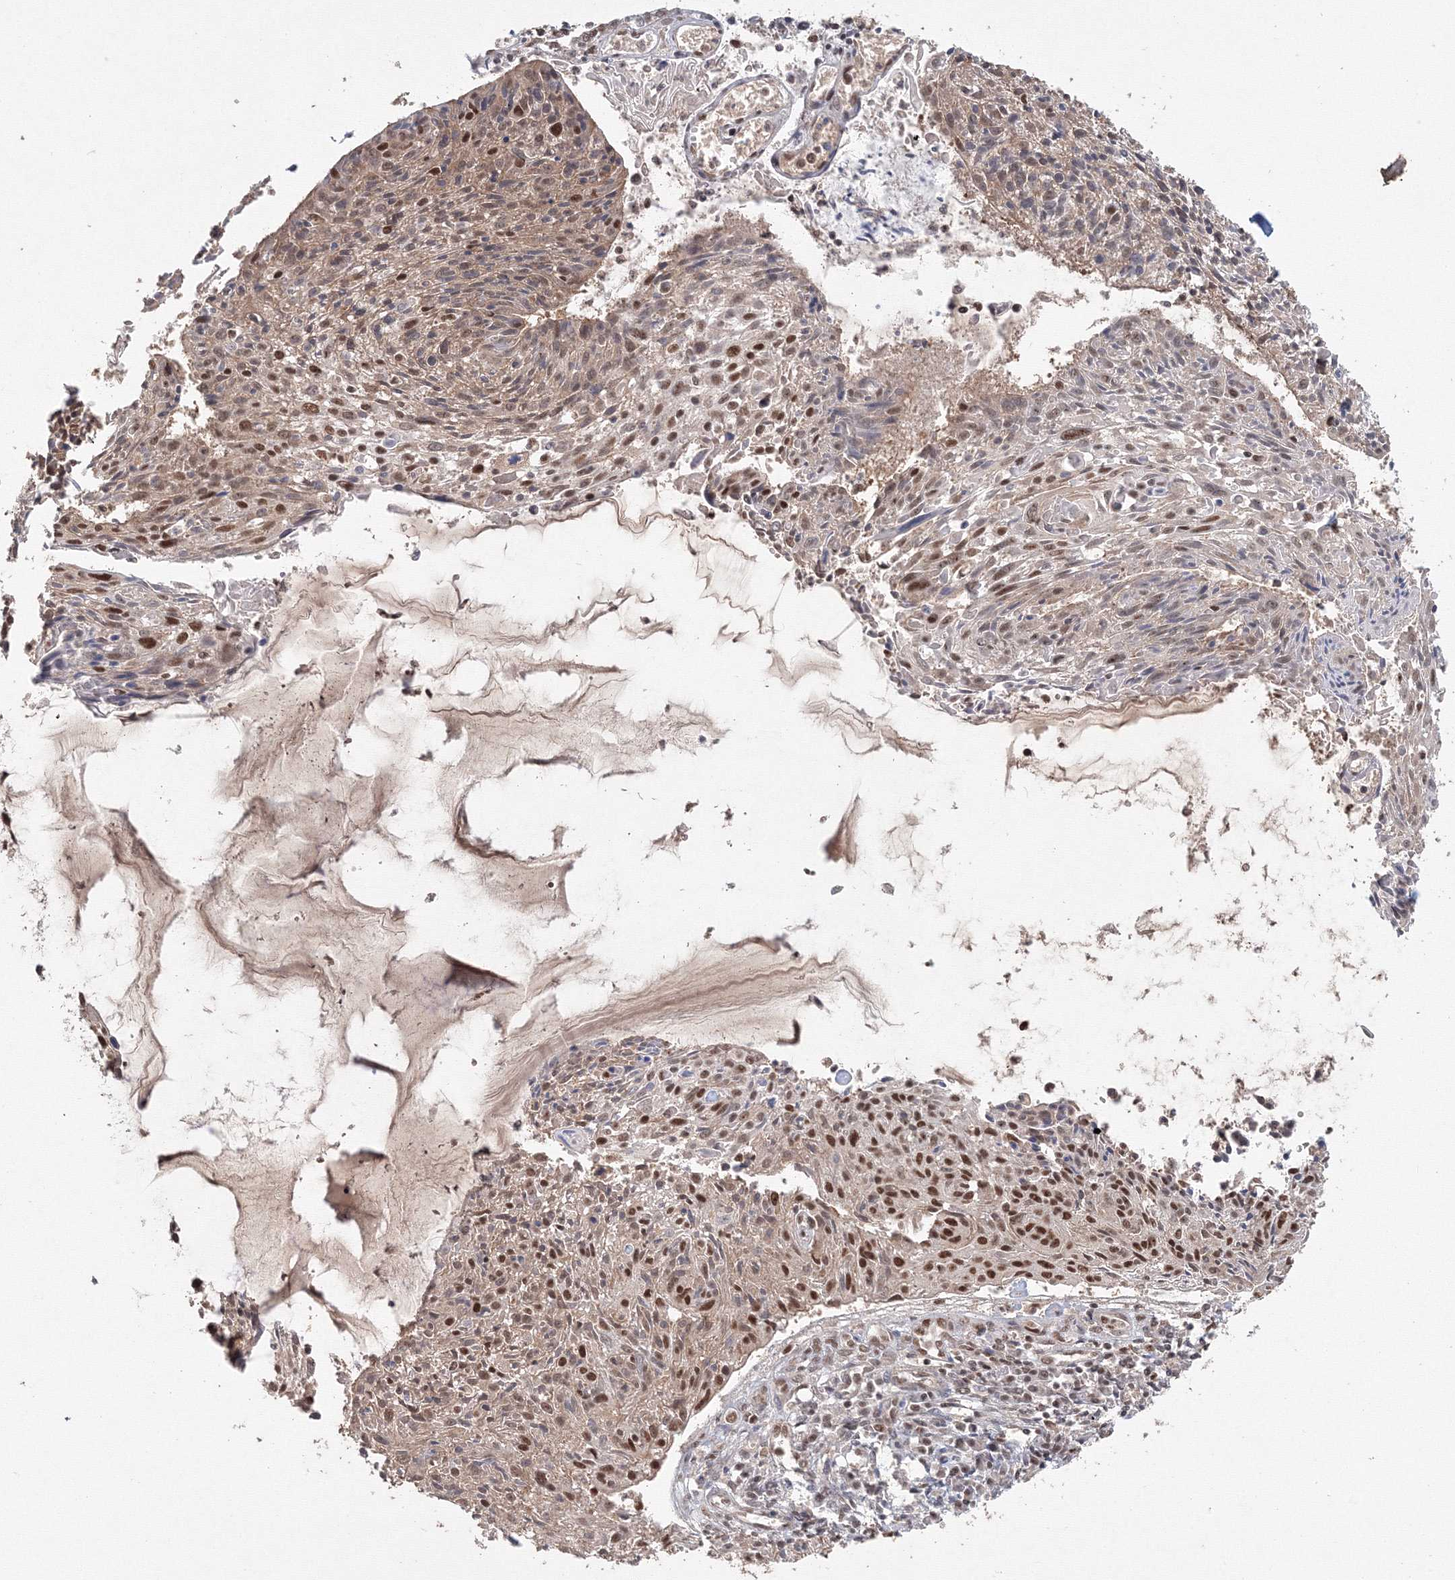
{"staining": {"intensity": "moderate", "quantity": "25%-75%", "location": "nuclear"}, "tissue": "cervical cancer", "cell_type": "Tumor cells", "image_type": "cancer", "snomed": [{"axis": "morphology", "description": "Squamous cell carcinoma, NOS"}, {"axis": "topography", "description": "Cervix"}], "caption": "Protein expression analysis of cervical cancer (squamous cell carcinoma) displays moderate nuclear positivity in about 25%-75% of tumor cells.", "gene": "IWS1", "patient": {"sex": "female", "age": 51}}